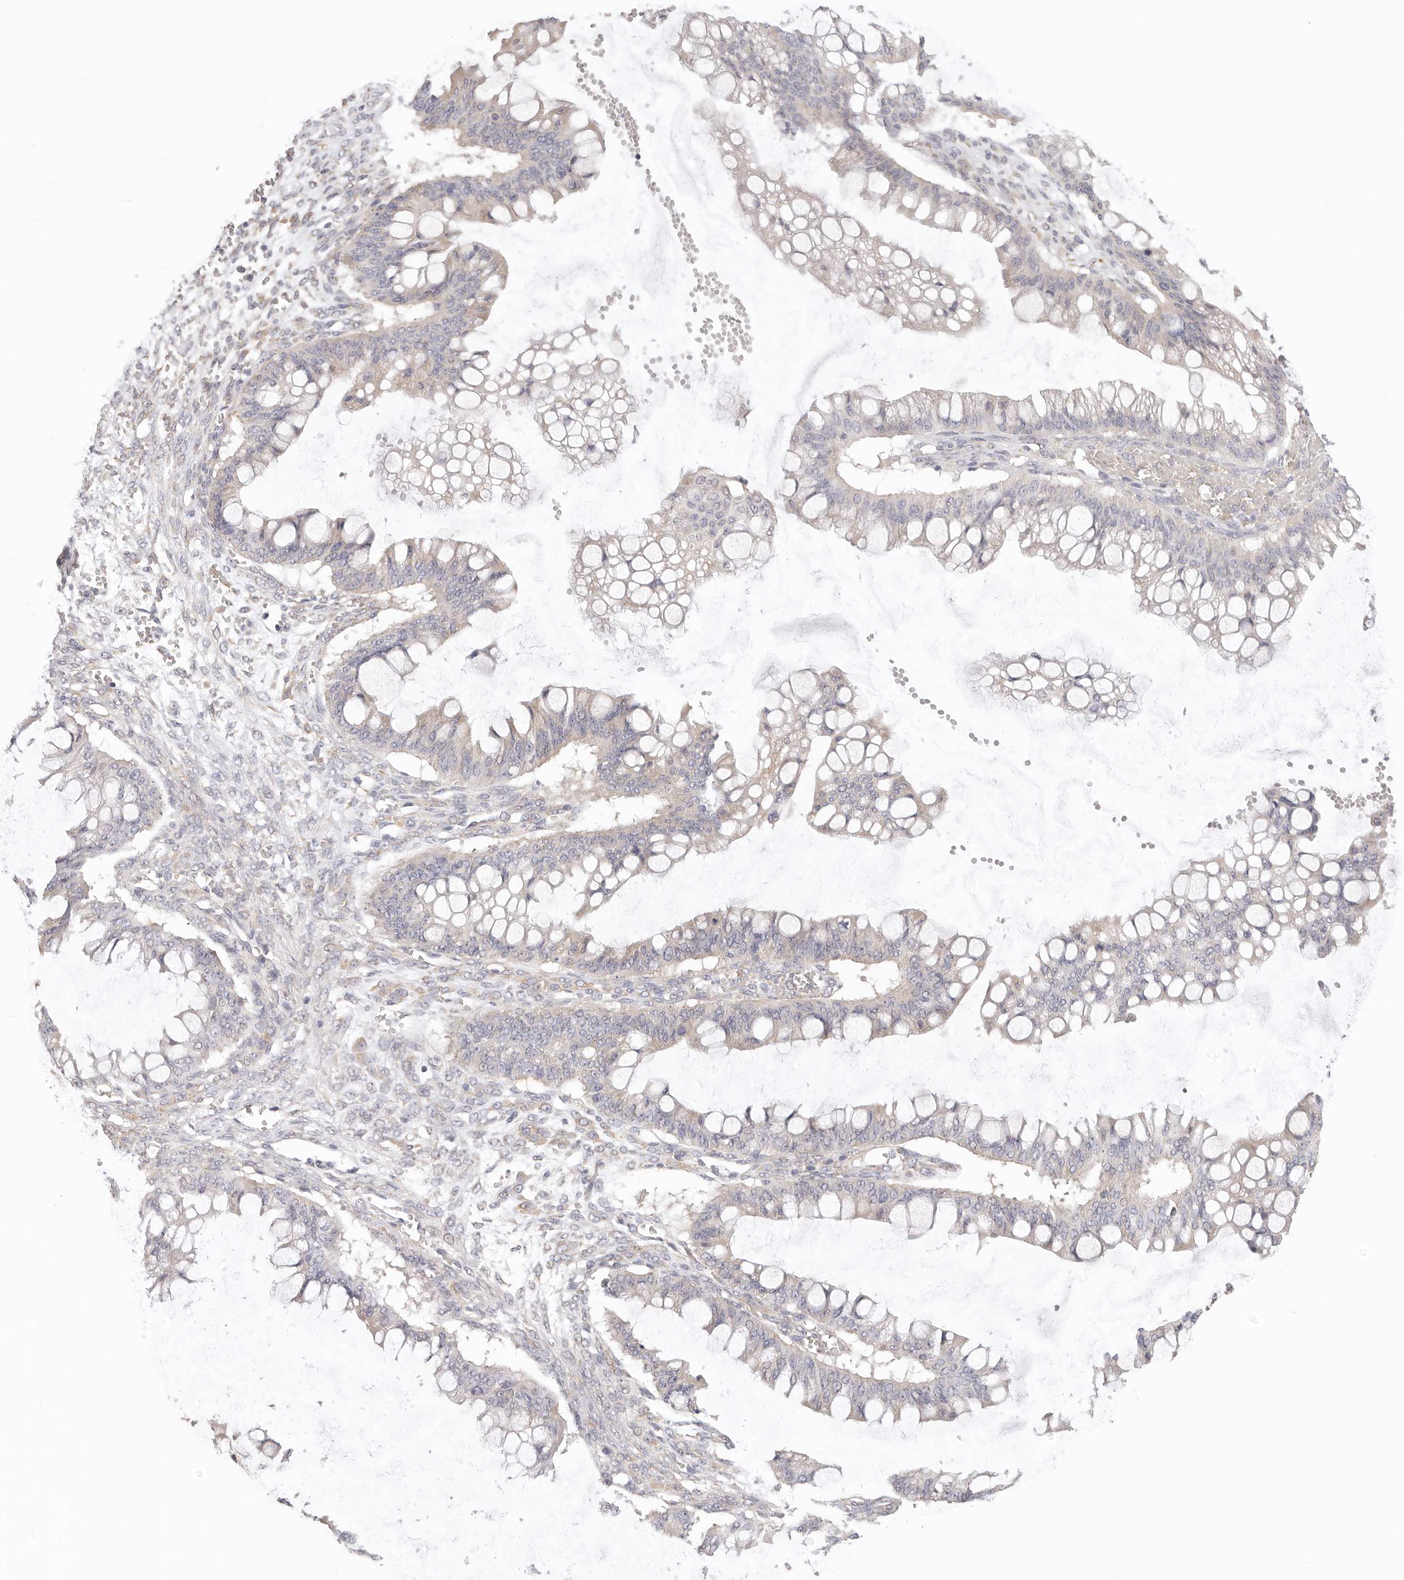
{"staining": {"intensity": "negative", "quantity": "none", "location": "none"}, "tissue": "ovarian cancer", "cell_type": "Tumor cells", "image_type": "cancer", "snomed": [{"axis": "morphology", "description": "Cystadenocarcinoma, mucinous, NOS"}, {"axis": "topography", "description": "Ovary"}], "caption": "Immunohistochemistry image of human ovarian cancer stained for a protein (brown), which demonstrates no positivity in tumor cells.", "gene": "AFDN", "patient": {"sex": "female", "age": 73}}